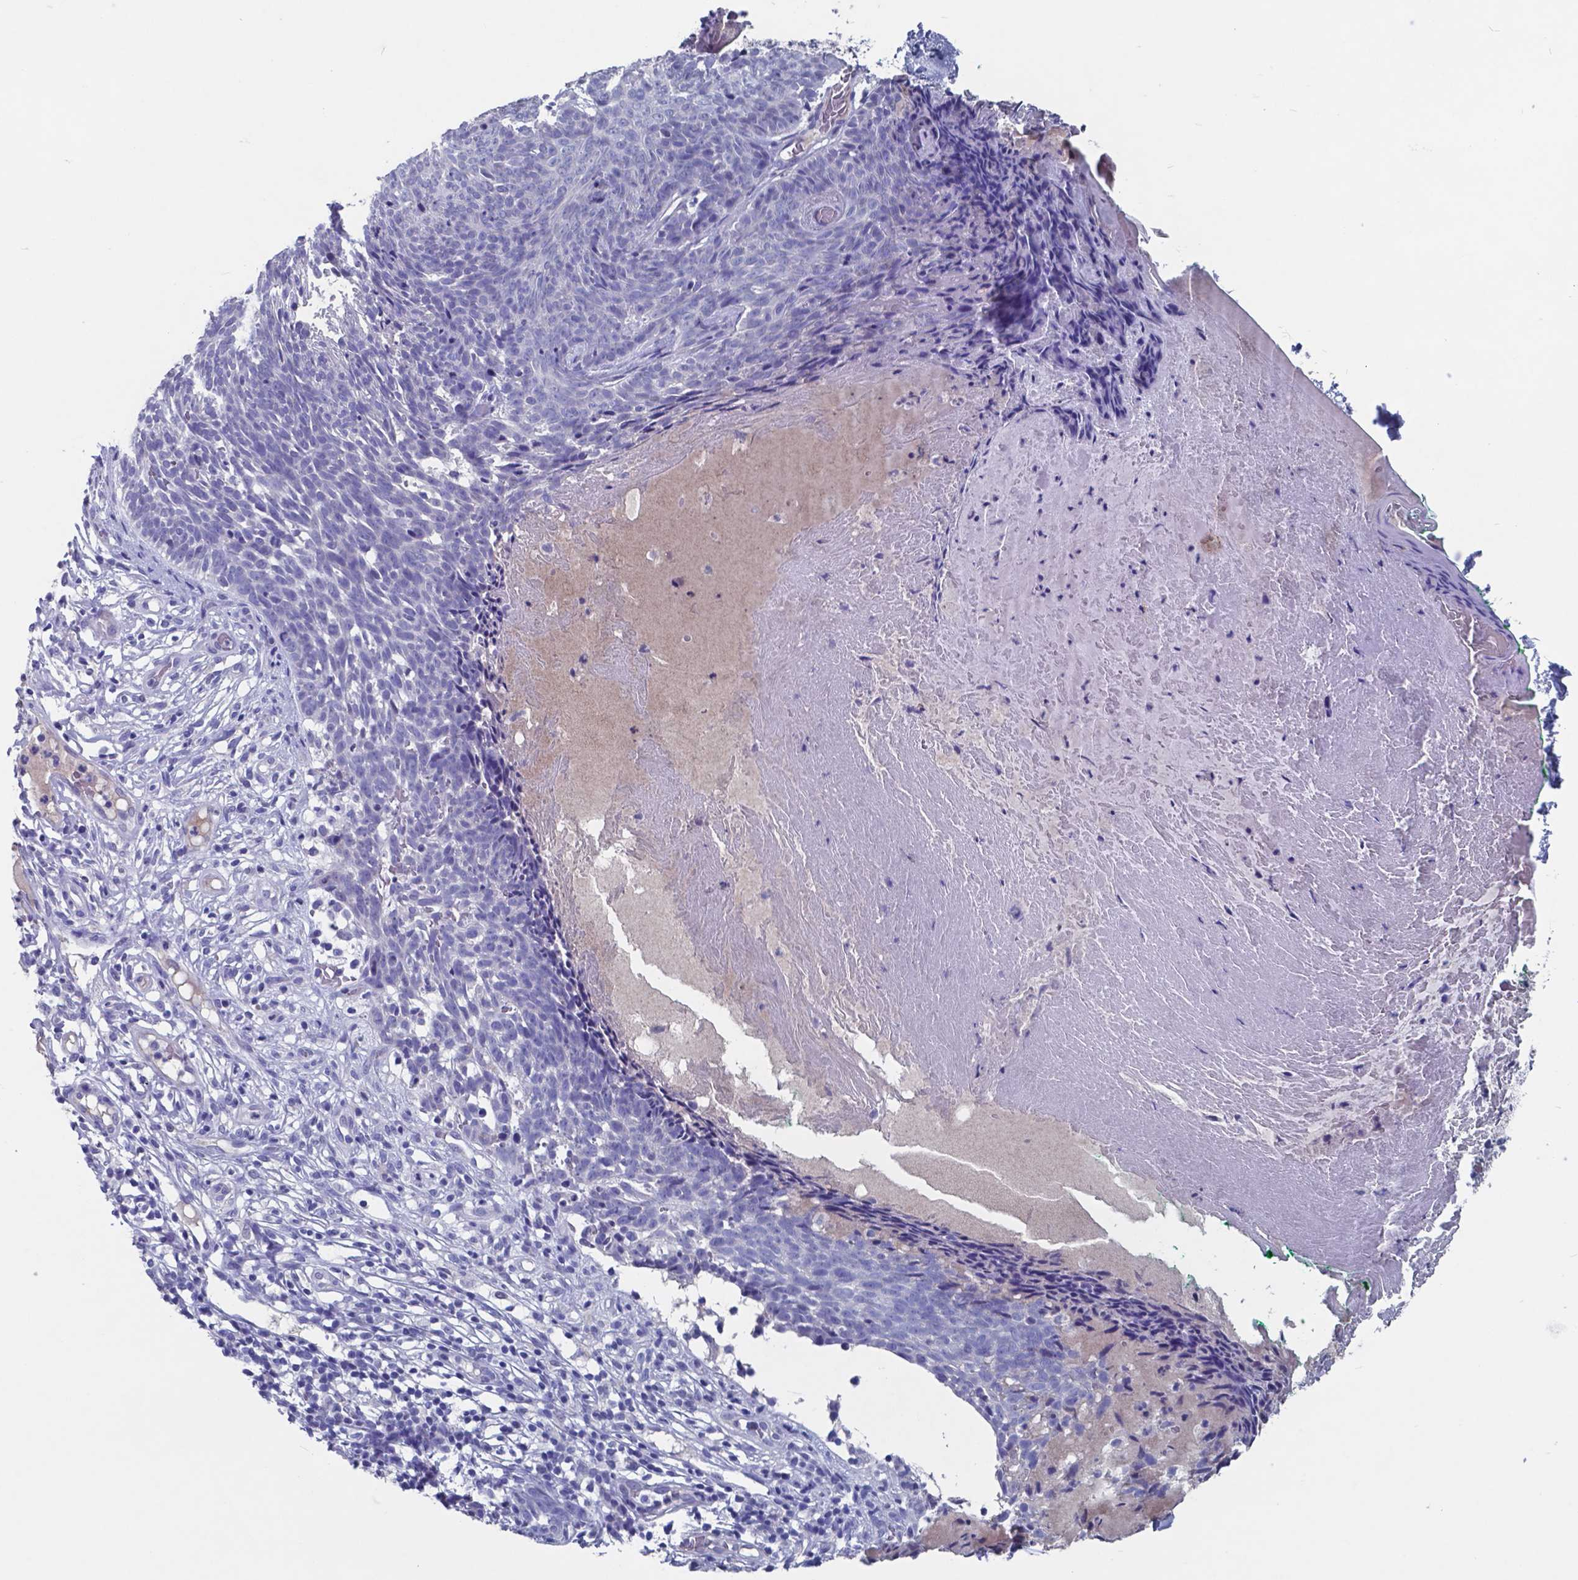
{"staining": {"intensity": "negative", "quantity": "none", "location": "none"}, "tissue": "skin cancer", "cell_type": "Tumor cells", "image_type": "cancer", "snomed": [{"axis": "morphology", "description": "Basal cell carcinoma"}, {"axis": "topography", "description": "Skin"}], "caption": "Immunohistochemistry (IHC) photomicrograph of skin cancer (basal cell carcinoma) stained for a protein (brown), which displays no positivity in tumor cells.", "gene": "TTR", "patient": {"sex": "male", "age": 85}}